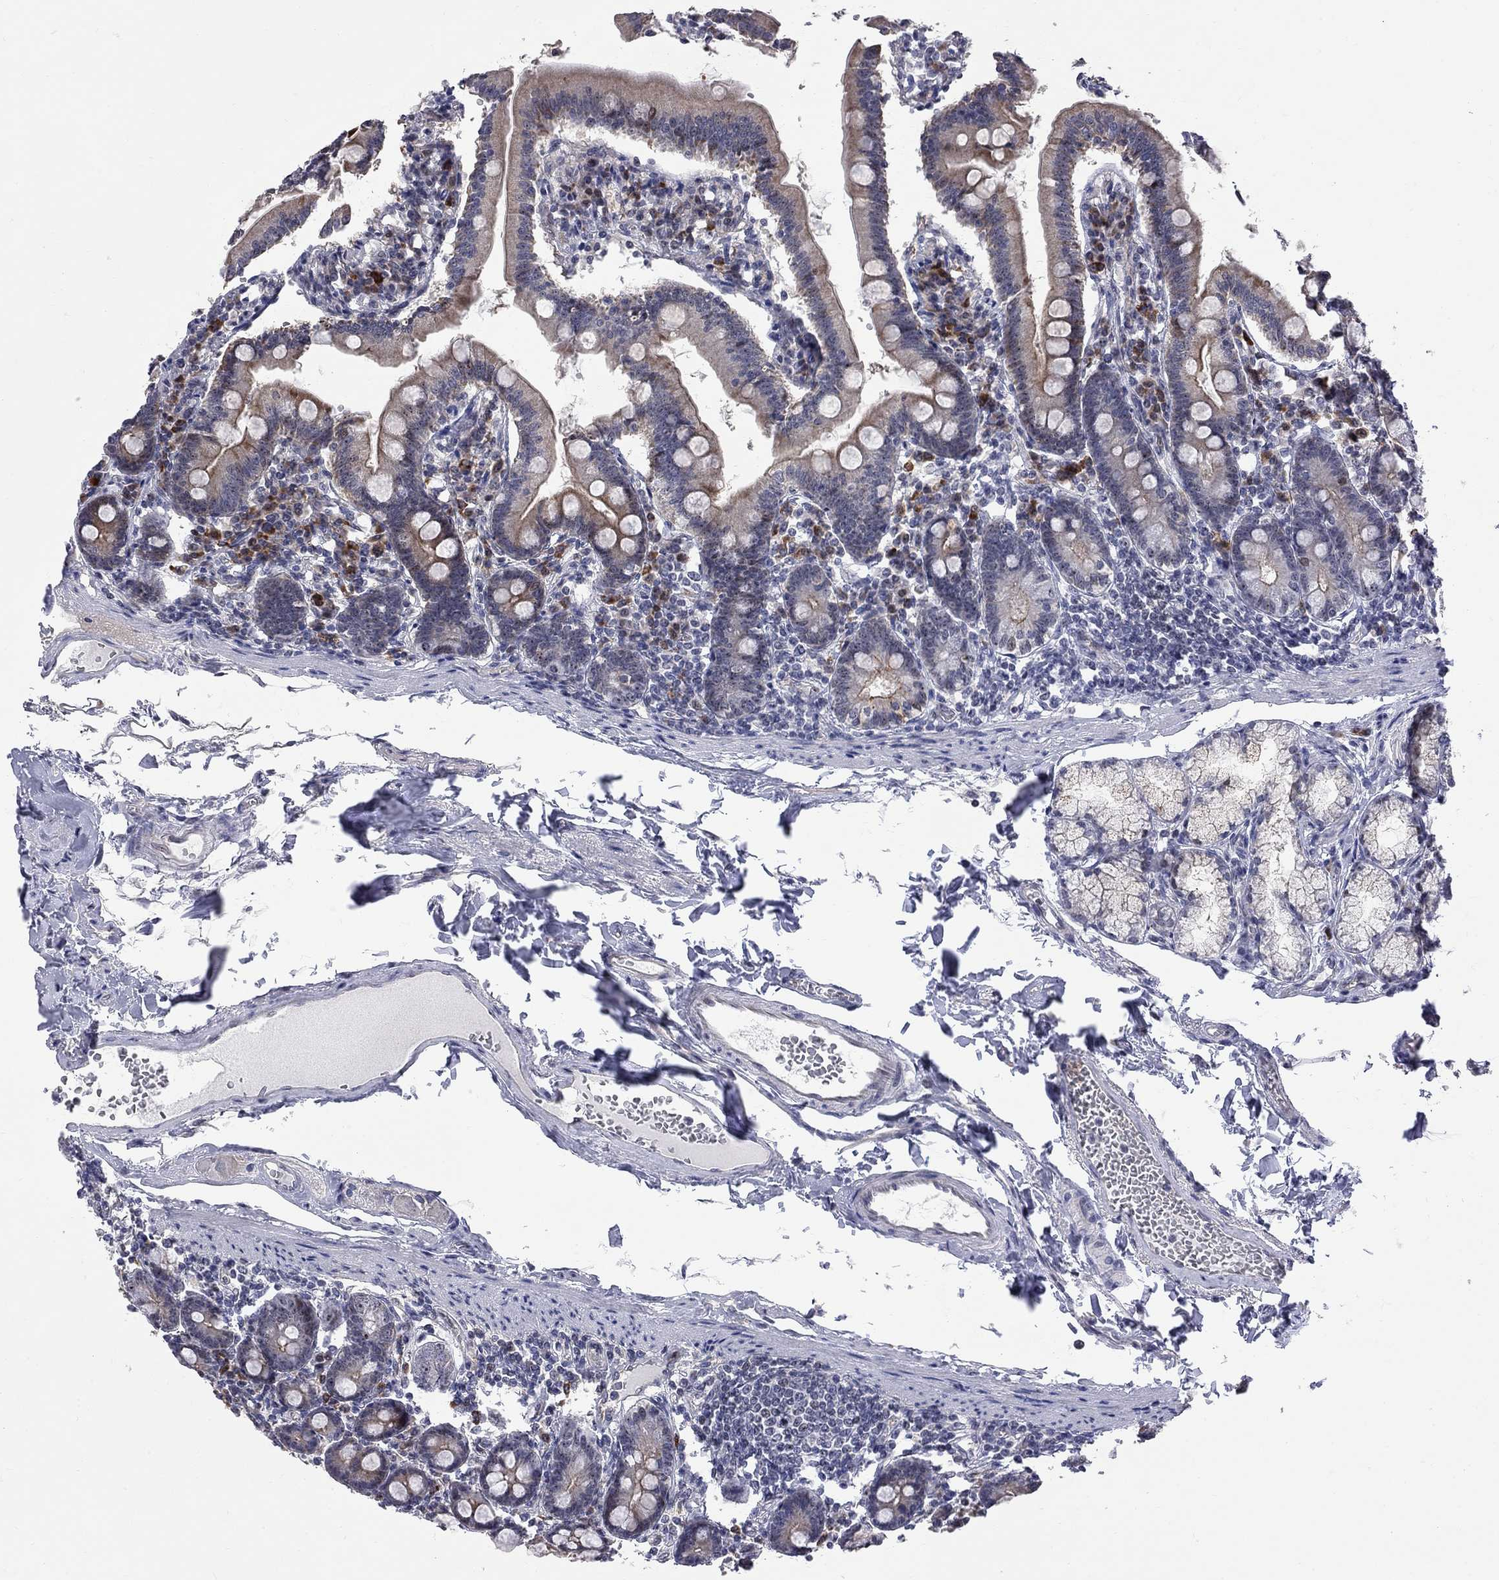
{"staining": {"intensity": "moderate", "quantity": "25%-75%", "location": "cytoplasmic/membranous,nuclear"}, "tissue": "duodenum", "cell_type": "Glandular cells", "image_type": "normal", "snomed": [{"axis": "morphology", "description": "Normal tissue, NOS"}, {"axis": "topography", "description": "Duodenum"}], "caption": "Immunohistochemistry histopathology image of normal duodenum stained for a protein (brown), which exhibits medium levels of moderate cytoplasmic/membranous,nuclear expression in about 25%-75% of glandular cells.", "gene": "DHX33", "patient": {"sex": "female", "age": 67}}